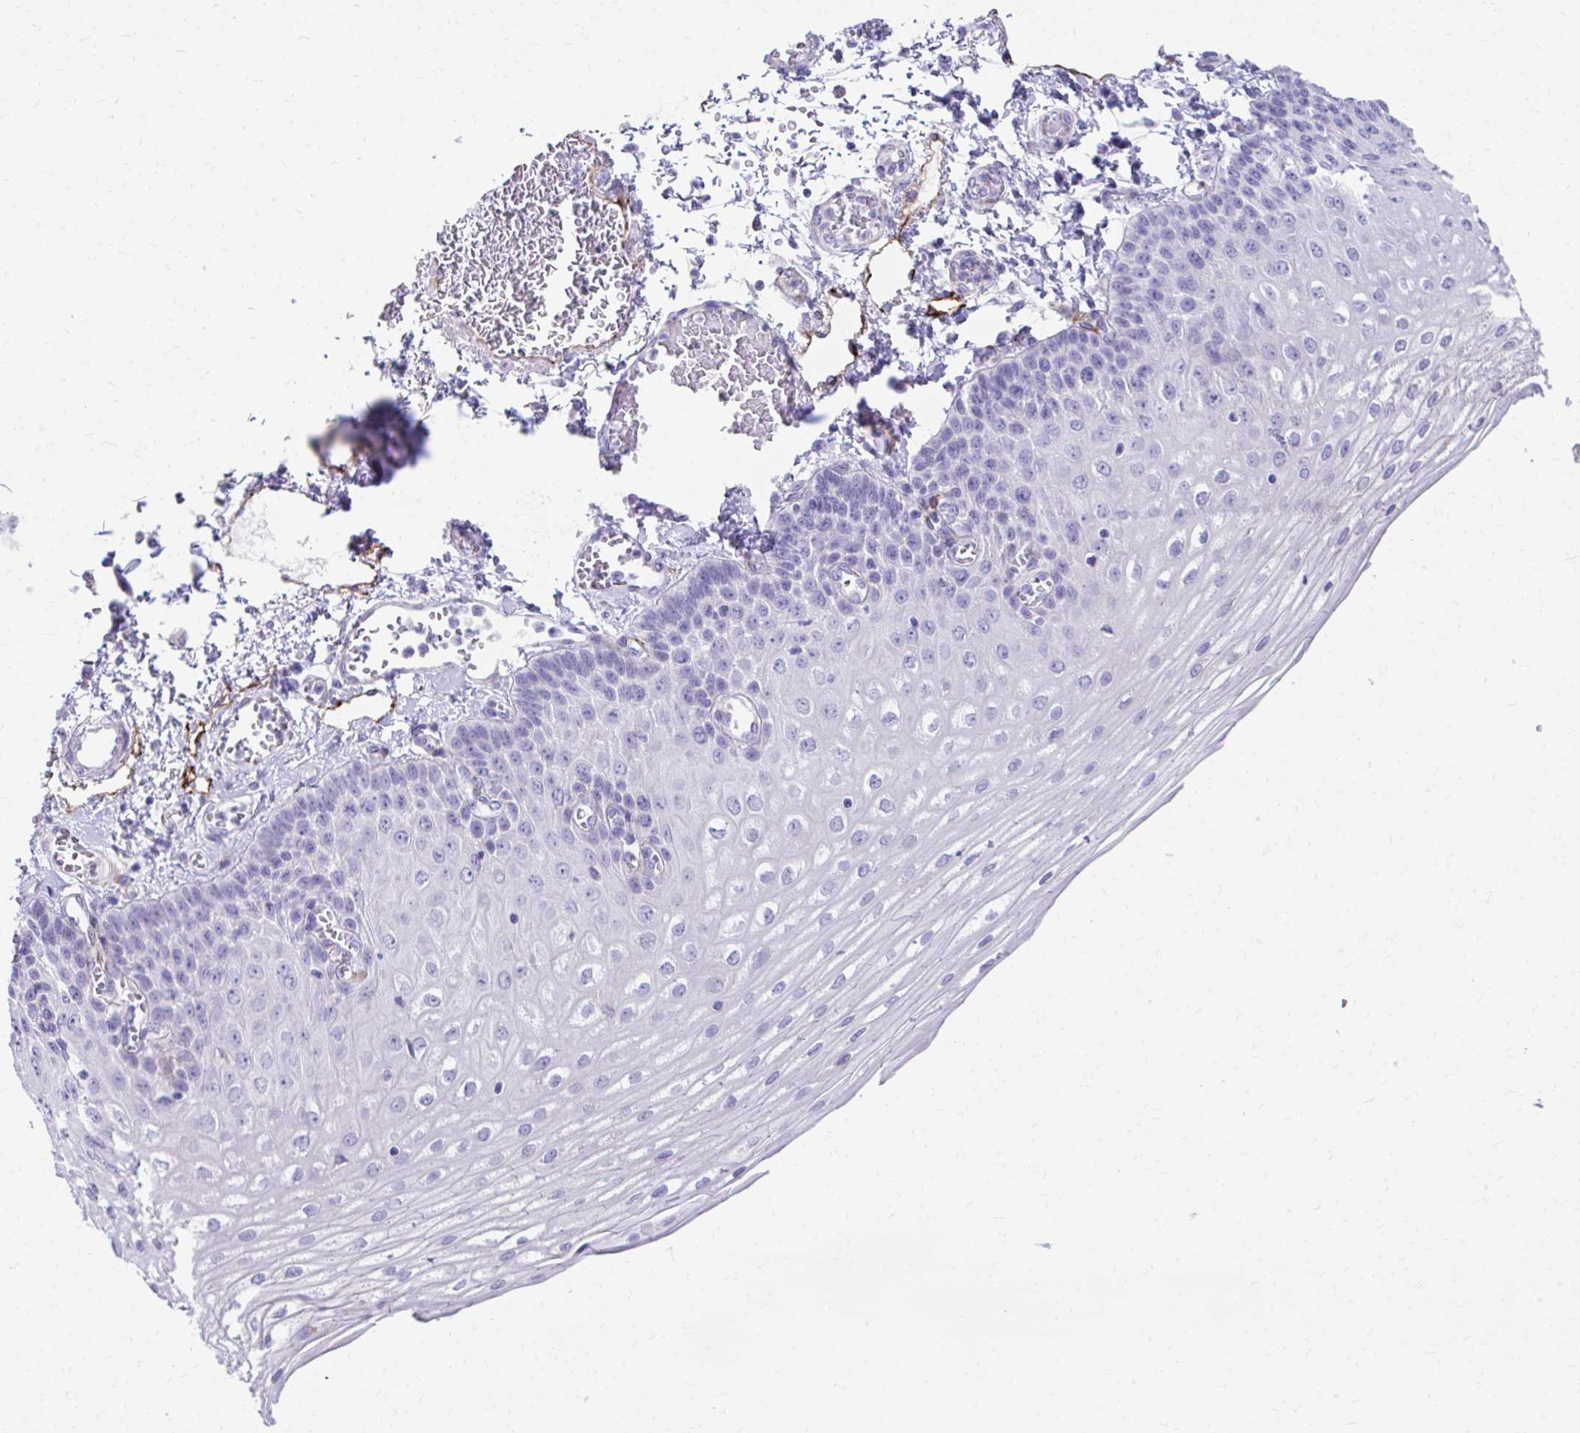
{"staining": {"intensity": "negative", "quantity": "none", "location": "none"}, "tissue": "esophagus", "cell_type": "Squamous epithelial cells", "image_type": "normal", "snomed": [{"axis": "morphology", "description": "Normal tissue, NOS"}, {"axis": "morphology", "description": "Adenocarcinoma, NOS"}, {"axis": "topography", "description": "Esophagus"}], "caption": "High power microscopy image of an immunohistochemistry photomicrograph of benign esophagus, revealing no significant expression in squamous epithelial cells. Nuclei are stained in blue.", "gene": "ENSG00000285953", "patient": {"sex": "male", "age": 81}}